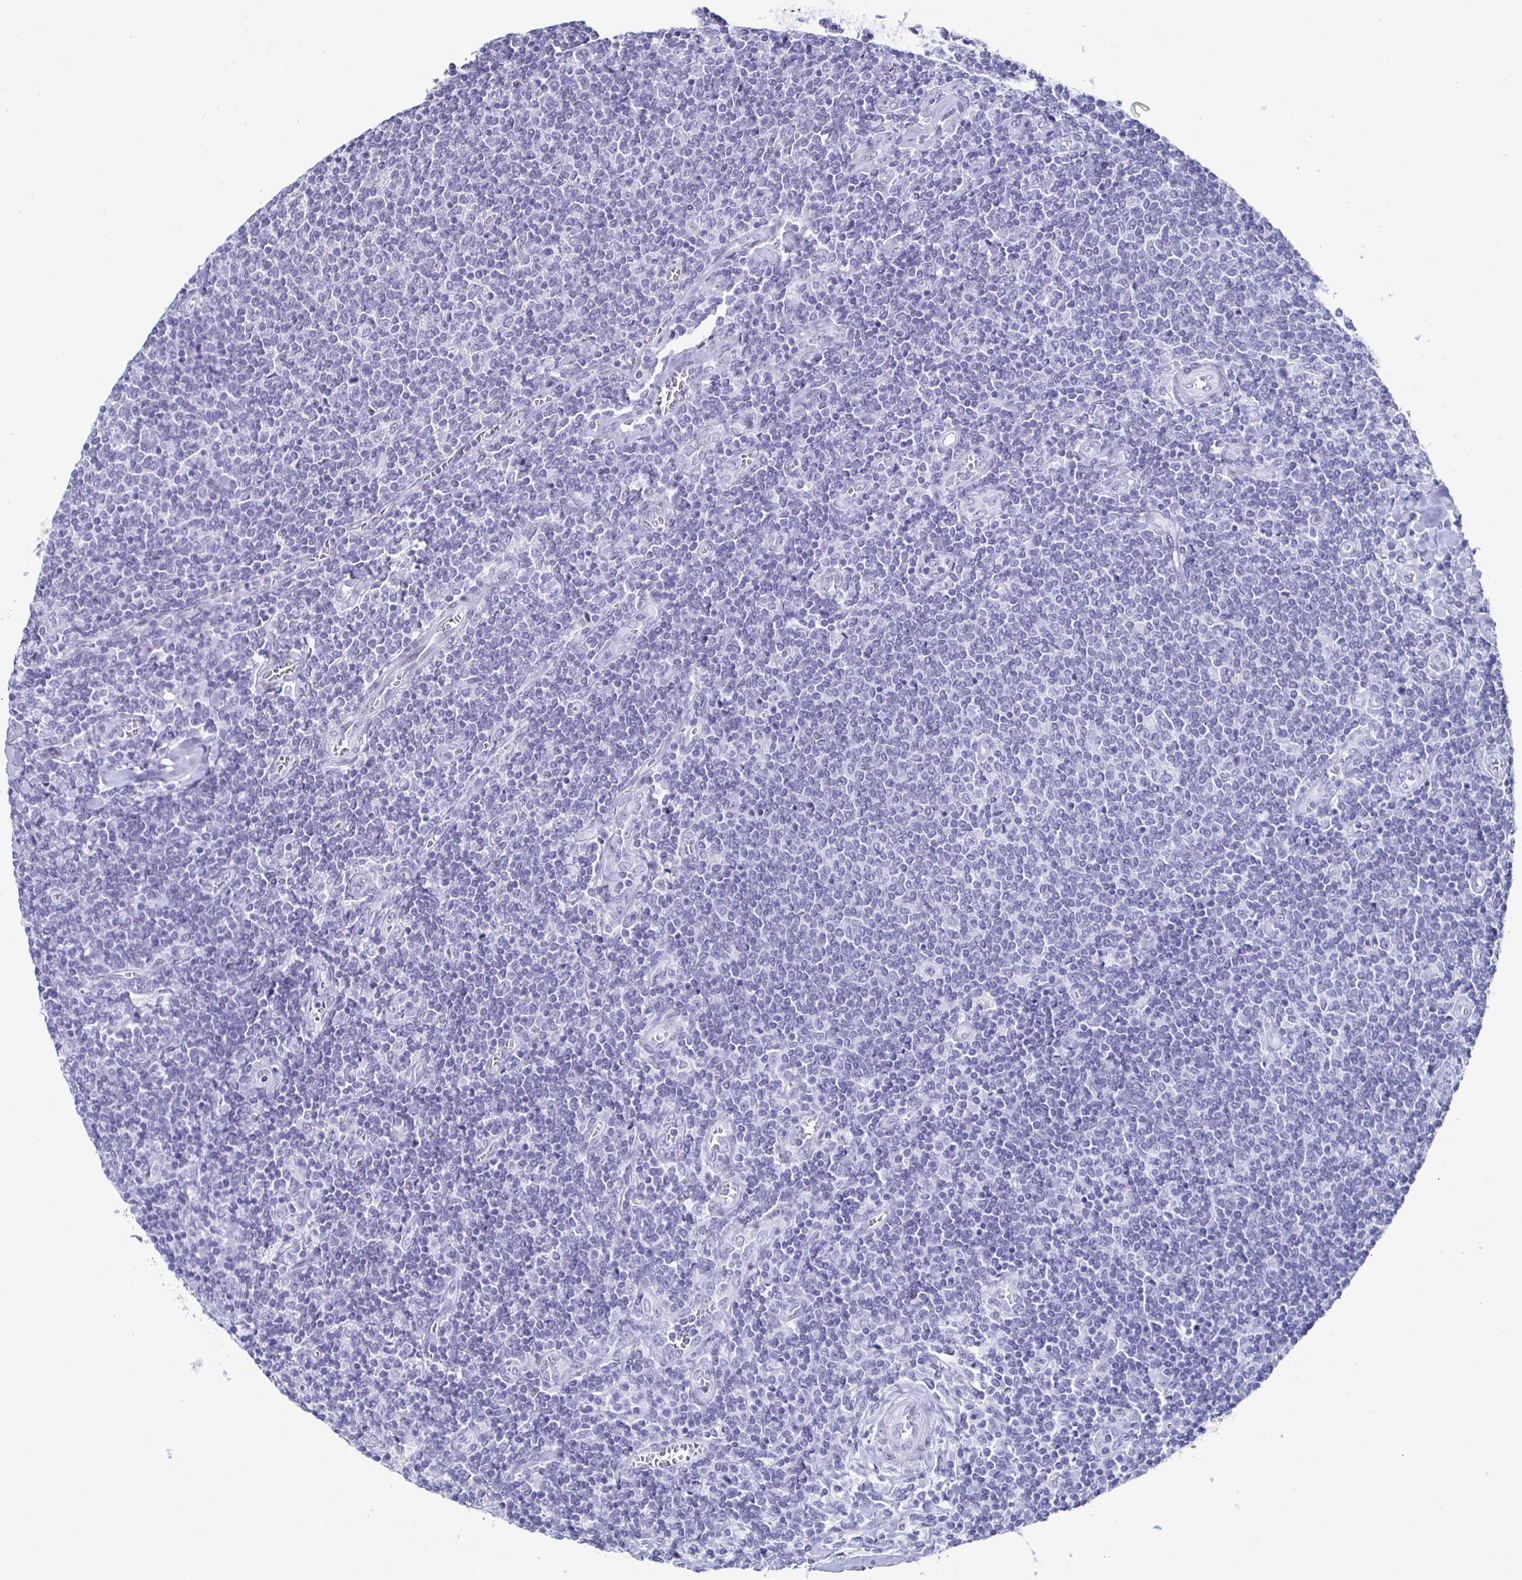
{"staining": {"intensity": "negative", "quantity": "none", "location": "none"}, "tissue": "lymphoma", "cell_type": "Tumor cells", "image_type": "cancer", "snomed": [{"axis": "morphology", "description": "Malignant lymphoma, non-Hodgkin's type, Low grade"}, {"axis": "topography", "description": "Lymph node"}], "caption": "This is an immunohistochemistry photomicrograph of human malignant lymphoma, non-Hodgkin's type (low-grade). There is no staining in tumor cells.", "gene": "KRT4", "patient": {"sex": "male", "age": 52}}